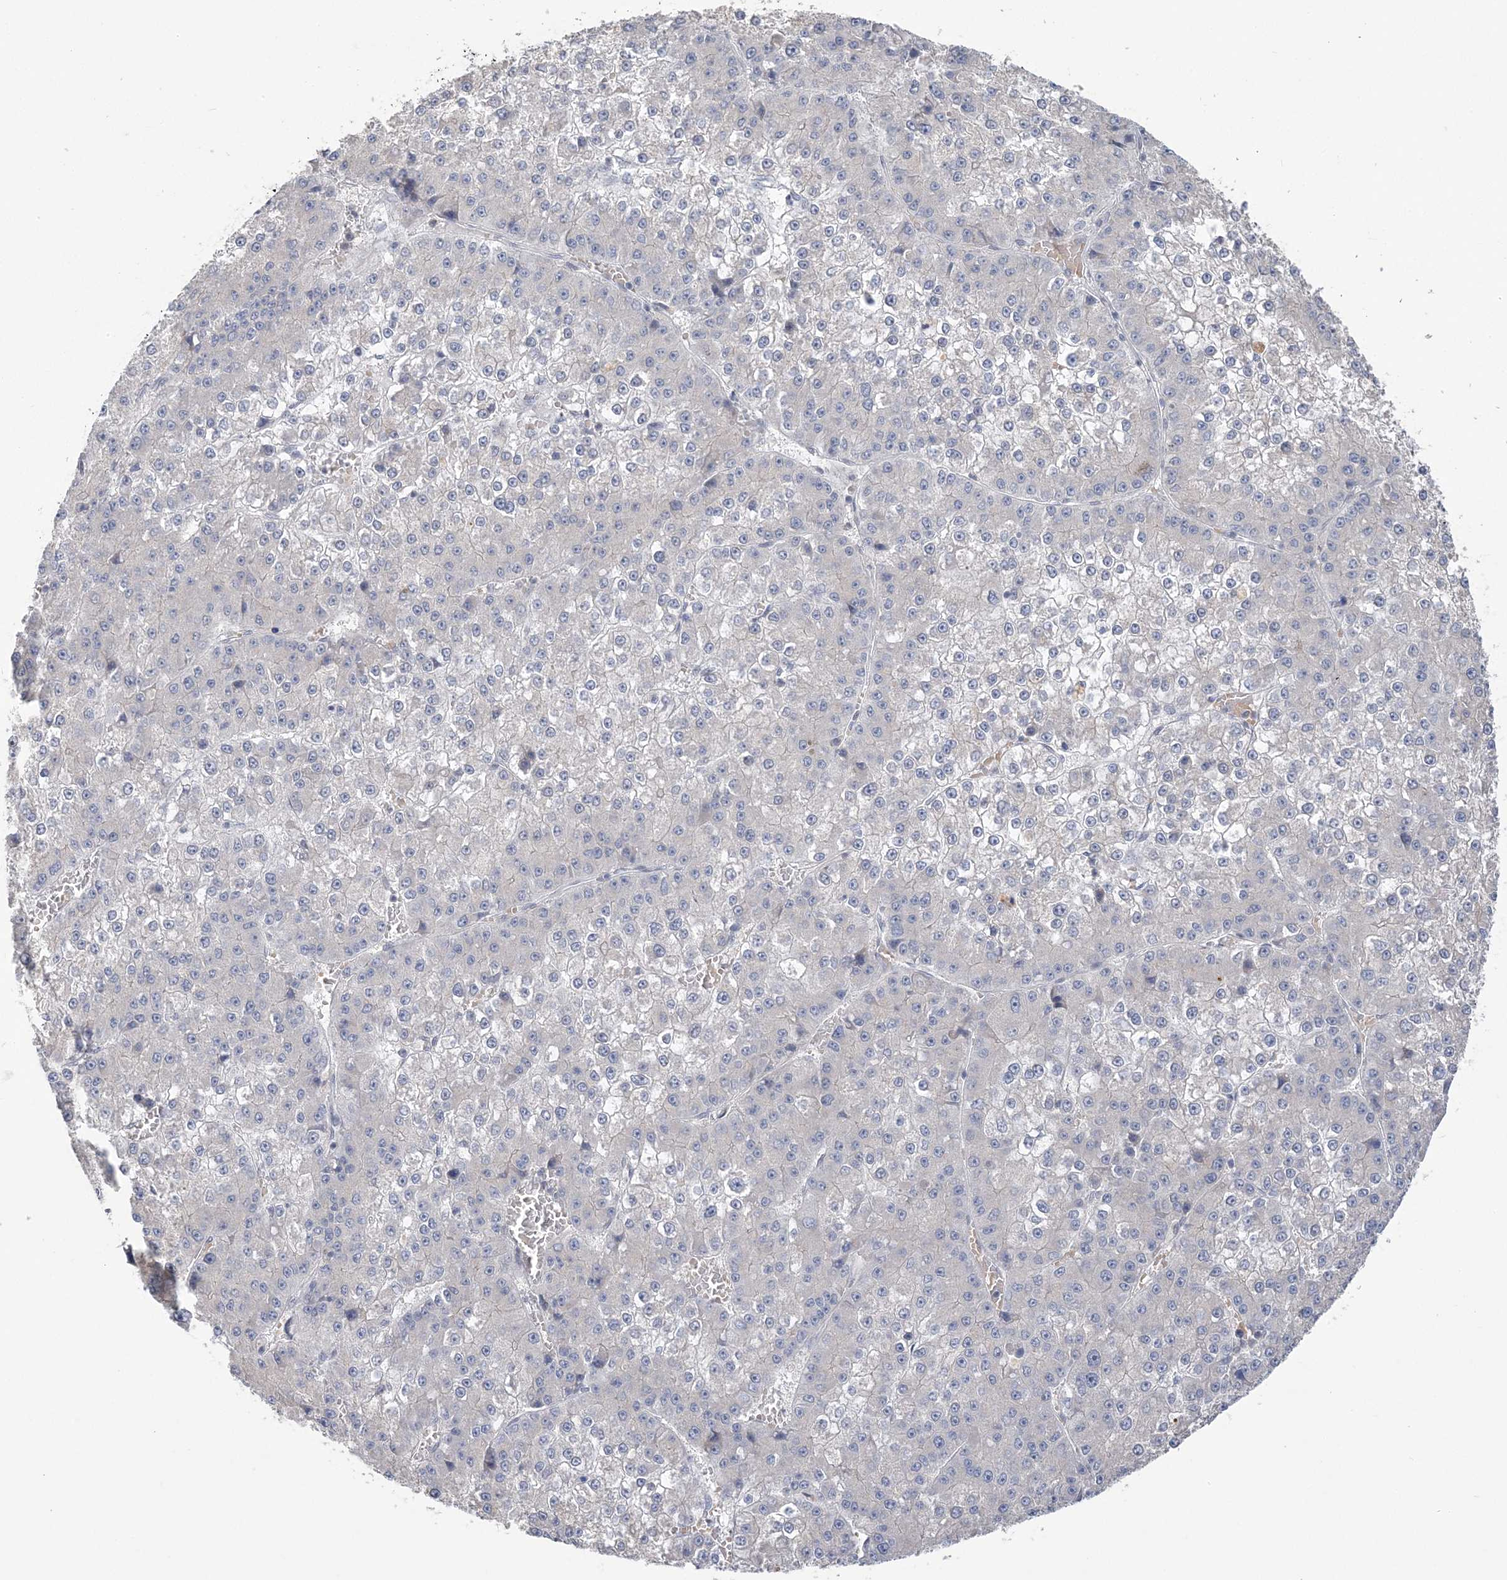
{"staining": {"intensity": "negative", "quantity": "none", "location": "none"}, "tissue": "liver cancer", "cell_type": "Tumor cells", "image_type": "cancer", "snomed": [{"axis": "morphology", "description": "Carcinoma, Hepatocellular, NOS"}, {"axis": "topography", "description": "Liver"}], "caption": "Histopathology image shows no protein staining in tumor cells of liver cancer tissue. (DAB IHC visualized using brightfield microscopy, high magnification).", "gene": "ZBTB7A", "patient": {"sex": "female", "age": 73}}